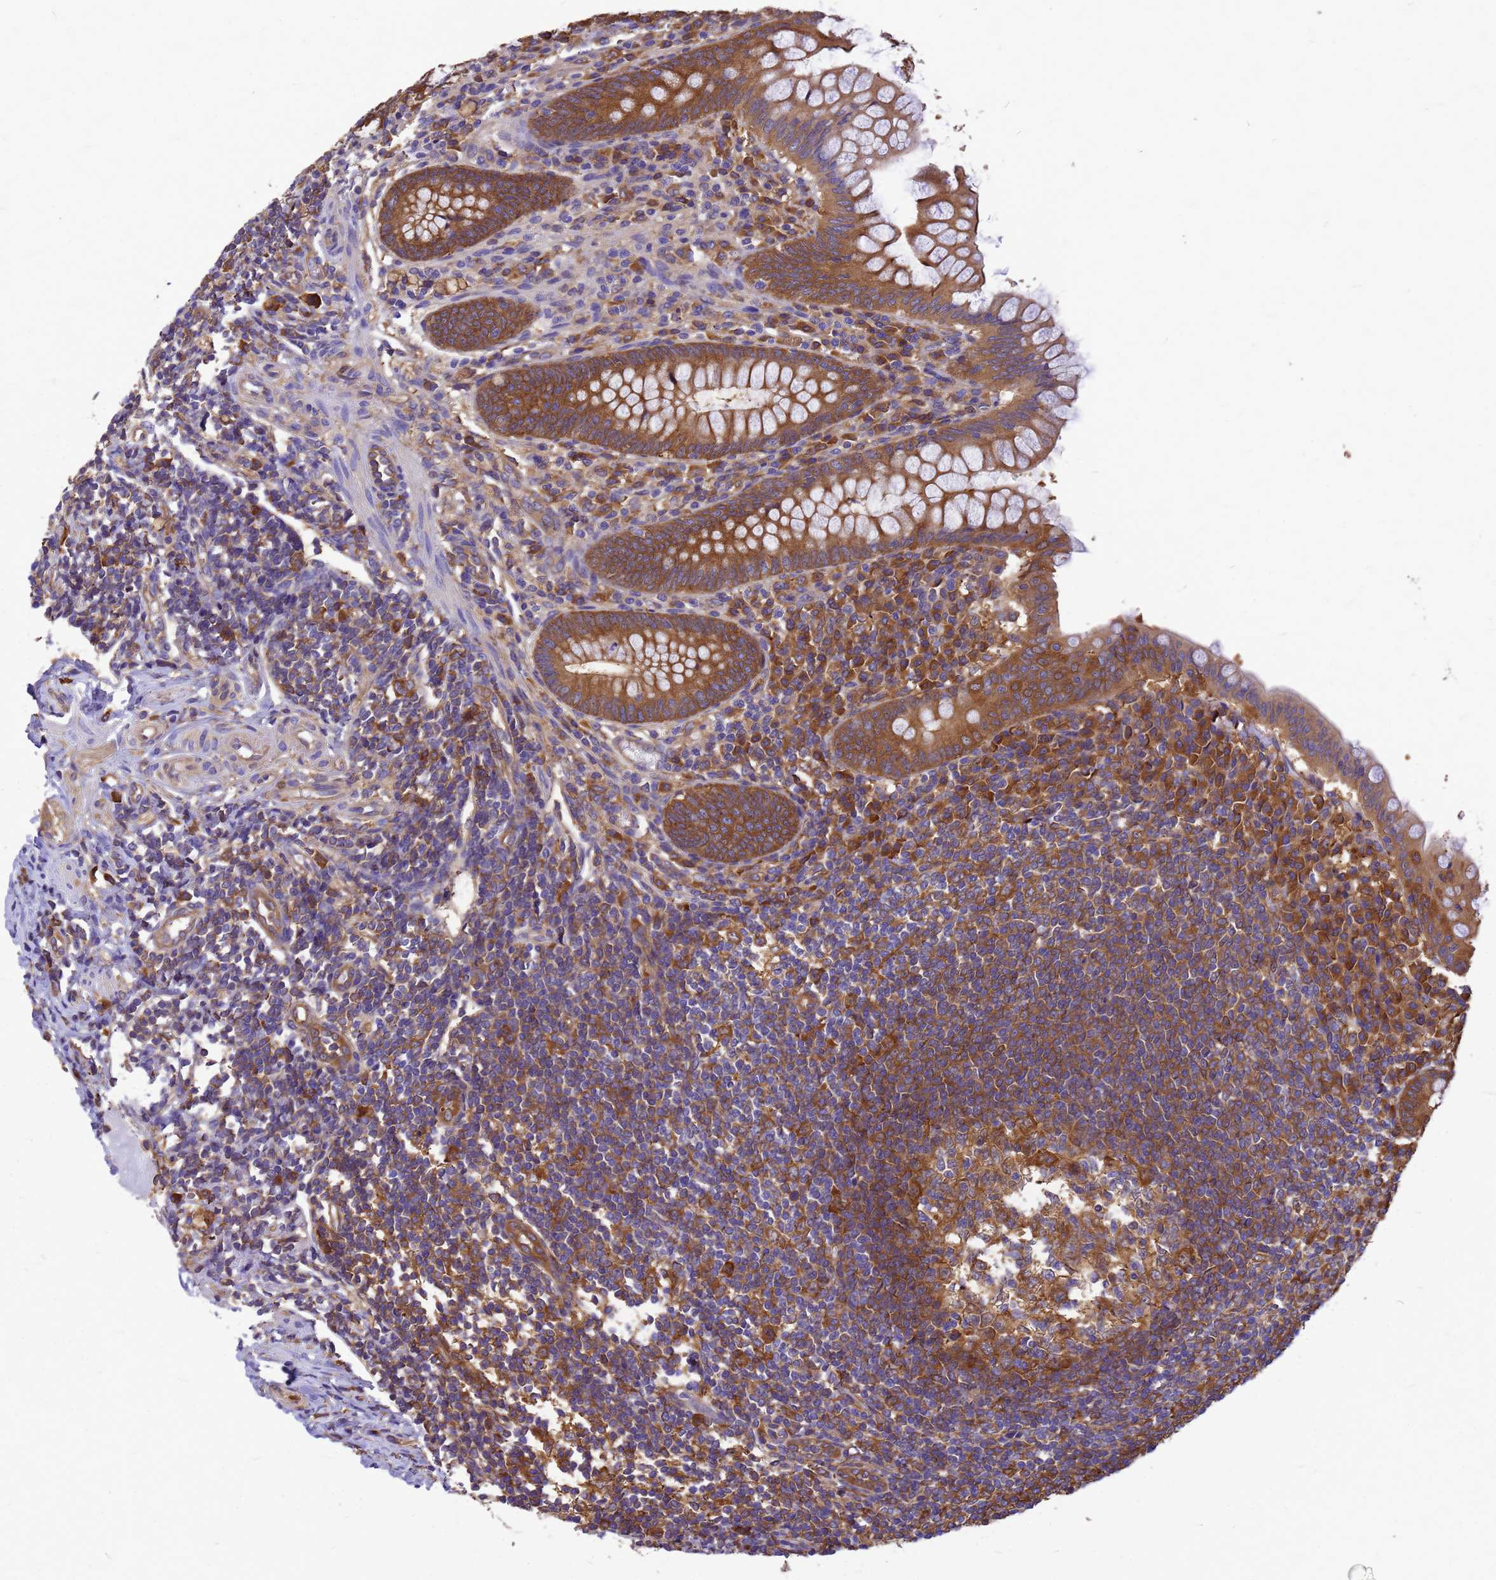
{"staining": {"intensity": "strong", "quantity": ">75%", "location": "cytoplasmic/membranous"}, "tissue": "appendix", "cell_type": "Glandular cells", "image_type": "normal", "snomed": [{"axis": "morphology", "description": "Normal tissue, NOS"}, {"axis": "topography", "description": "Appendix"}], "caption": "Protein analysis of unremarkable appendix shows strong cytoplasmic/membranous expression in approximately >75% of glandular cells.", "gene": "GID4", "patient": {"sex": "female", "age": 33}}